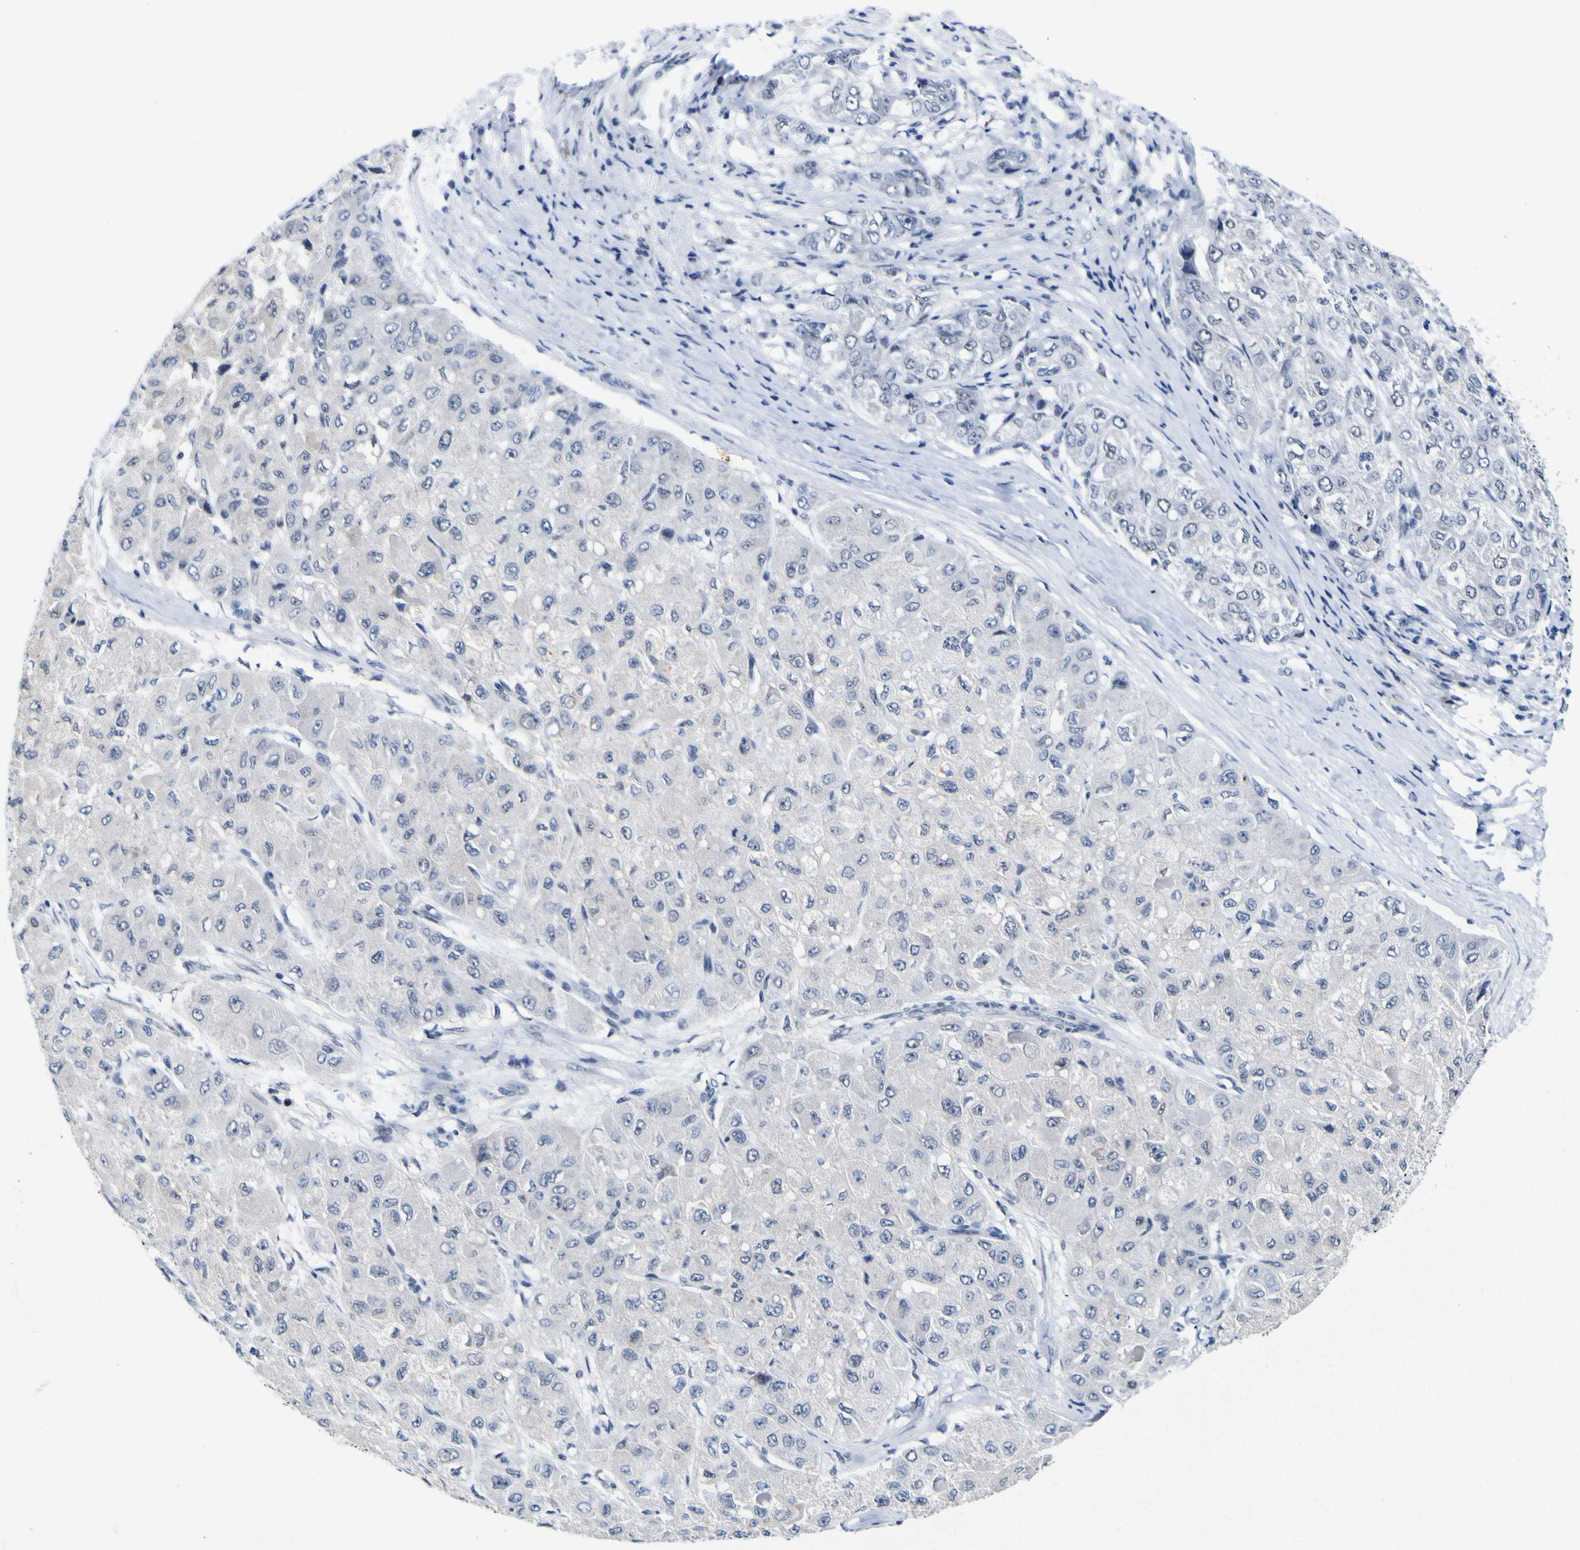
{"staining": {"intensity": "negative", "quantity": "none", "location": "none"}, "tissue": "liver cancer", "cell_type": "Tumor cells", "image_type": "cancer", "snomed": [{"axis": "morphology", "description": "Carcinoma, Hepatocellular, NOS"}, {"axis": "topography", "description": "Liver"}], "caption": "This is a micrograph of immunohistochemistry staining of liver hepatocellular carcinoma, which shows no positivity in tumor cells.", "gene": "MBD3", "patient": {"sex": "male", "age": 80}}